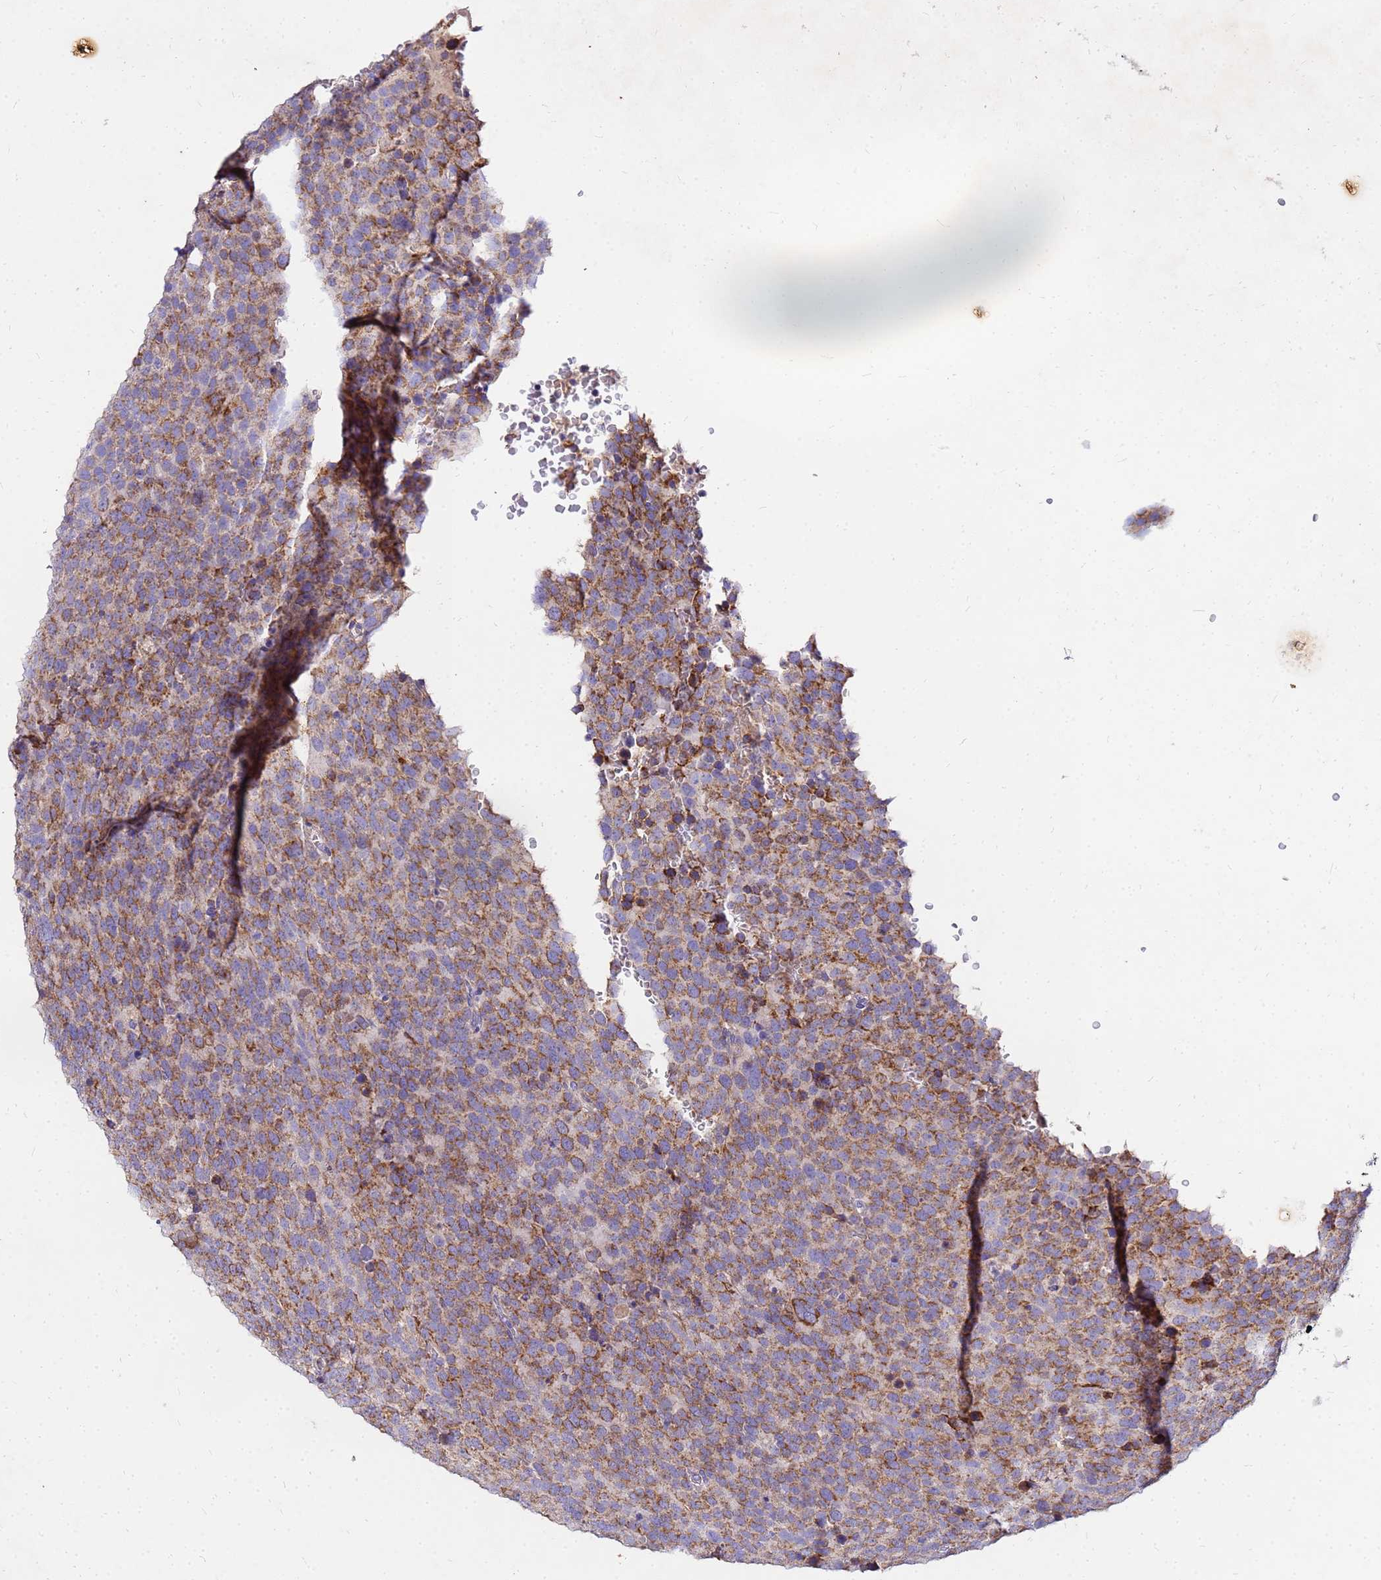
{"staining": {"intensity": "moderate", "quantity": ">75%", "location": "cytoplasmic/membranous"}, "tissue": "testis cancer", "cell_type": "Tumor cells", "image_type": "cancer", "snomed": [{"axis": "morphology", "description": "Seminoma, NOS"}, {"axis": "topography", "description": "Testis"}], "caption": "Immunohistochemistry micrograph of neoplastic tissue: human seminoma (testis) stained using immunohistochemistry (IHC) demonstrates medium levels of moderate protein expression localized specifically in the cytoplasmic/membranous of tumor cells, appearing as a cytoplasmic/membranous brown color.", "gene": "COX14", "patient": {"sex": "male", "age": 71}}